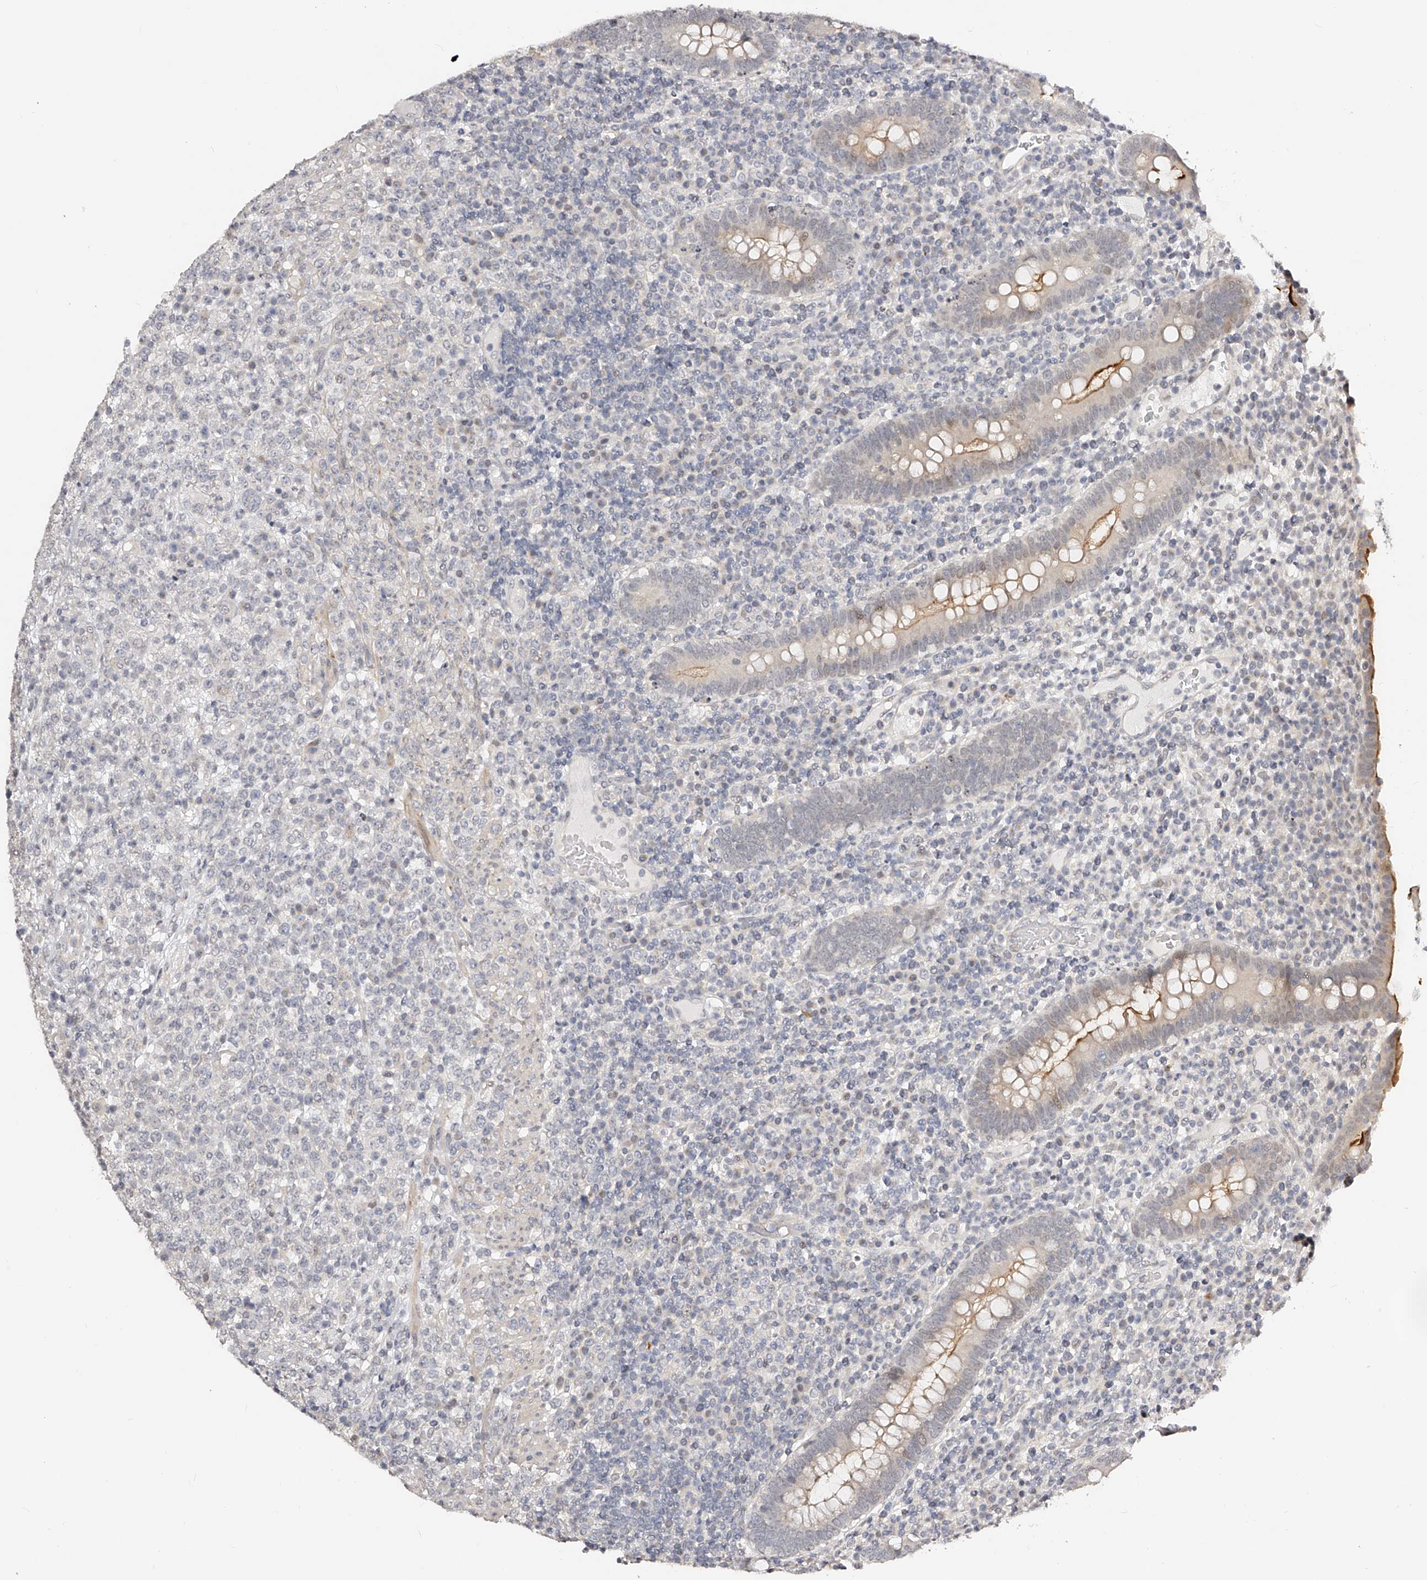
{"staining": {"intensity": "negative", "quantity": "none", "location": "none"}, "tissue": "lymphoma", "cell_type": "Tumor cells", "image_type": "cancer", "snomed": [{"axis": "morphology", "description": "Malignant lymphoma, non-Hodgkin's type, High grade"}, {"axis": "topography", "description": "Colon"}], "caption": "This is a histopathology image of IHC staining of lymphoma, which shows no staining in tumor cells.", "gene": "ZNF789", "patient": {"sex": "female", "age": 53}}